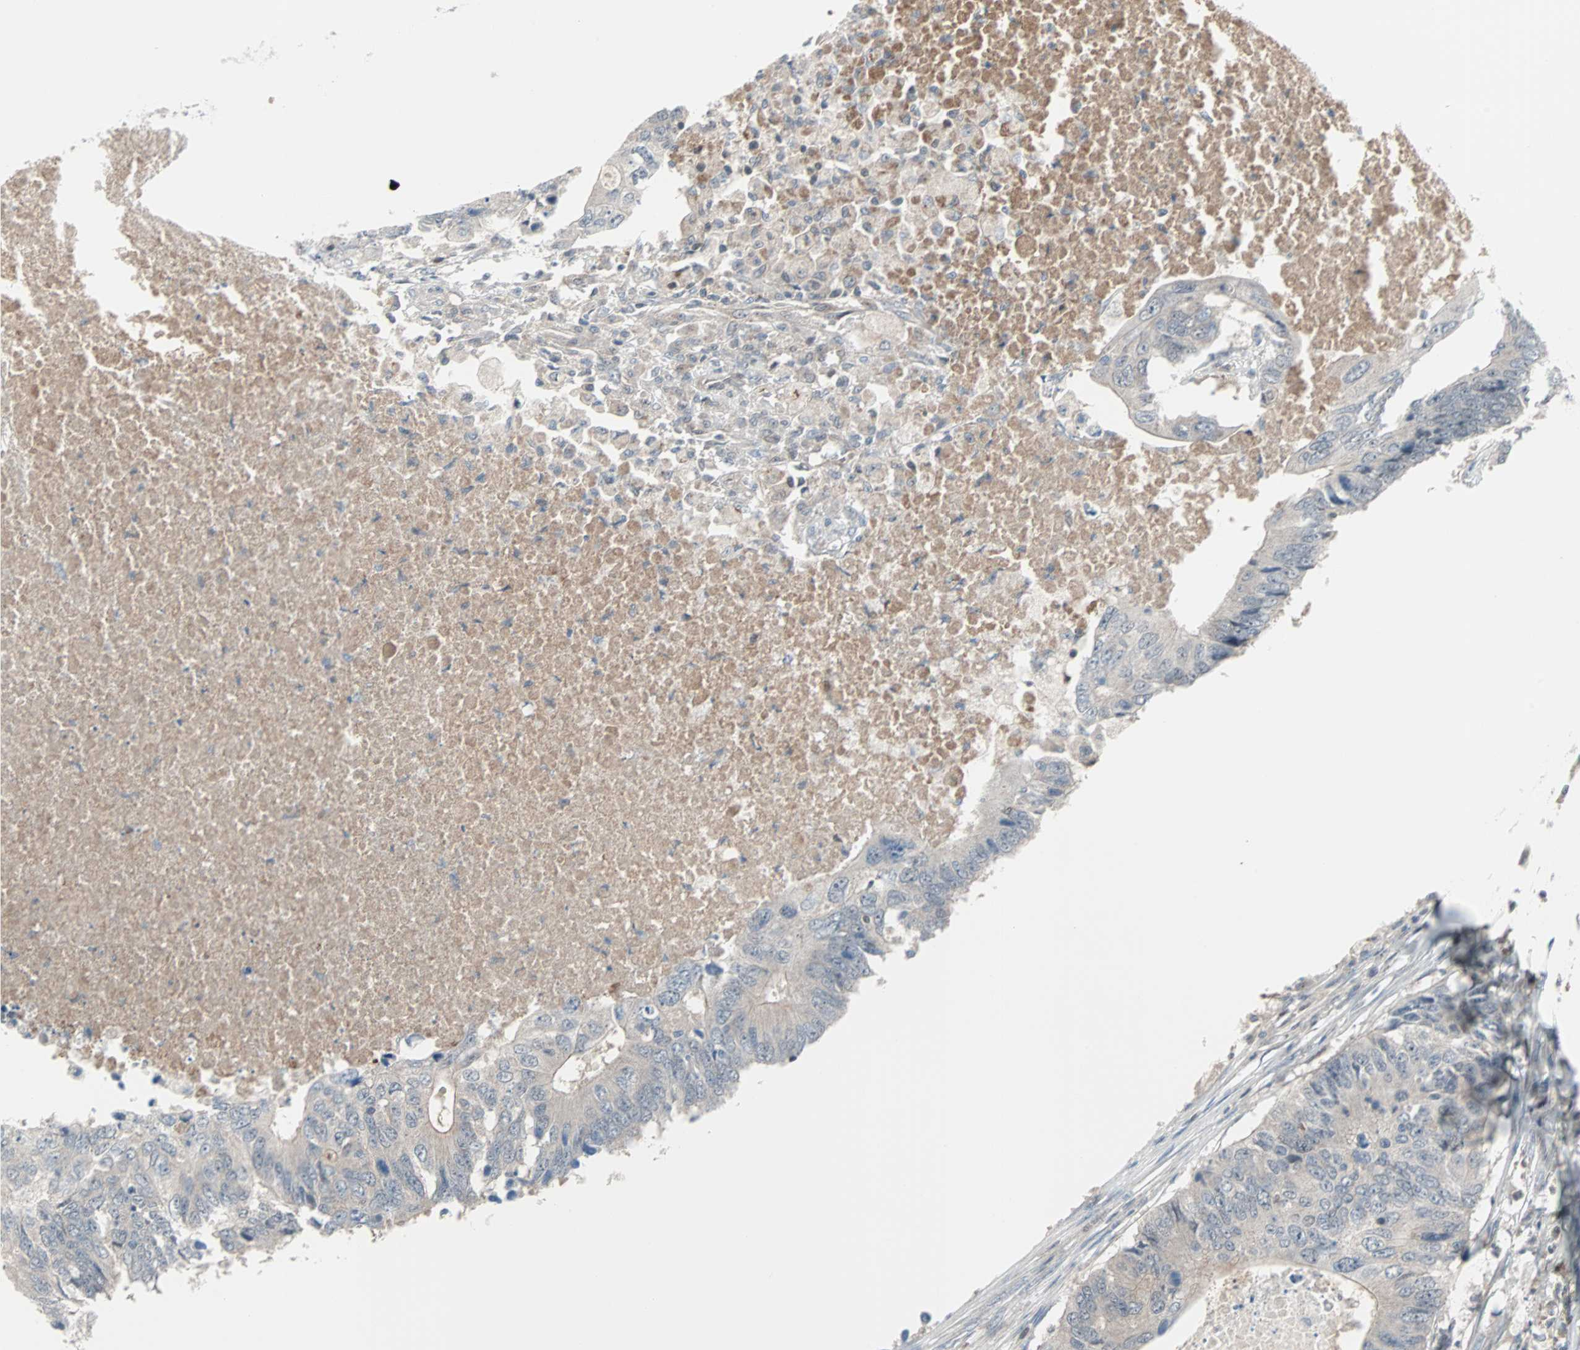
{"staining": {"intensity": "negative", "quantity": "none", "location": "none"}, "tissue": "colorectal cancer", "cell_type": "Tumor cells", "image_type": "cancer", "snomed": [{"axis": "morphology", "description": "Adenocarcinoma, NOS"}, {"axis": "topography", "description": "Colon"}], "caption": "IHC of human colorectal adenocarcinoma displays no expression in tumor cells. (DAB immunohistochemistry (IHC) visualized using brightfield microscopy, high magnification).", "gene": "CASP3", "patient": {"sex": "male", "age": 71}}